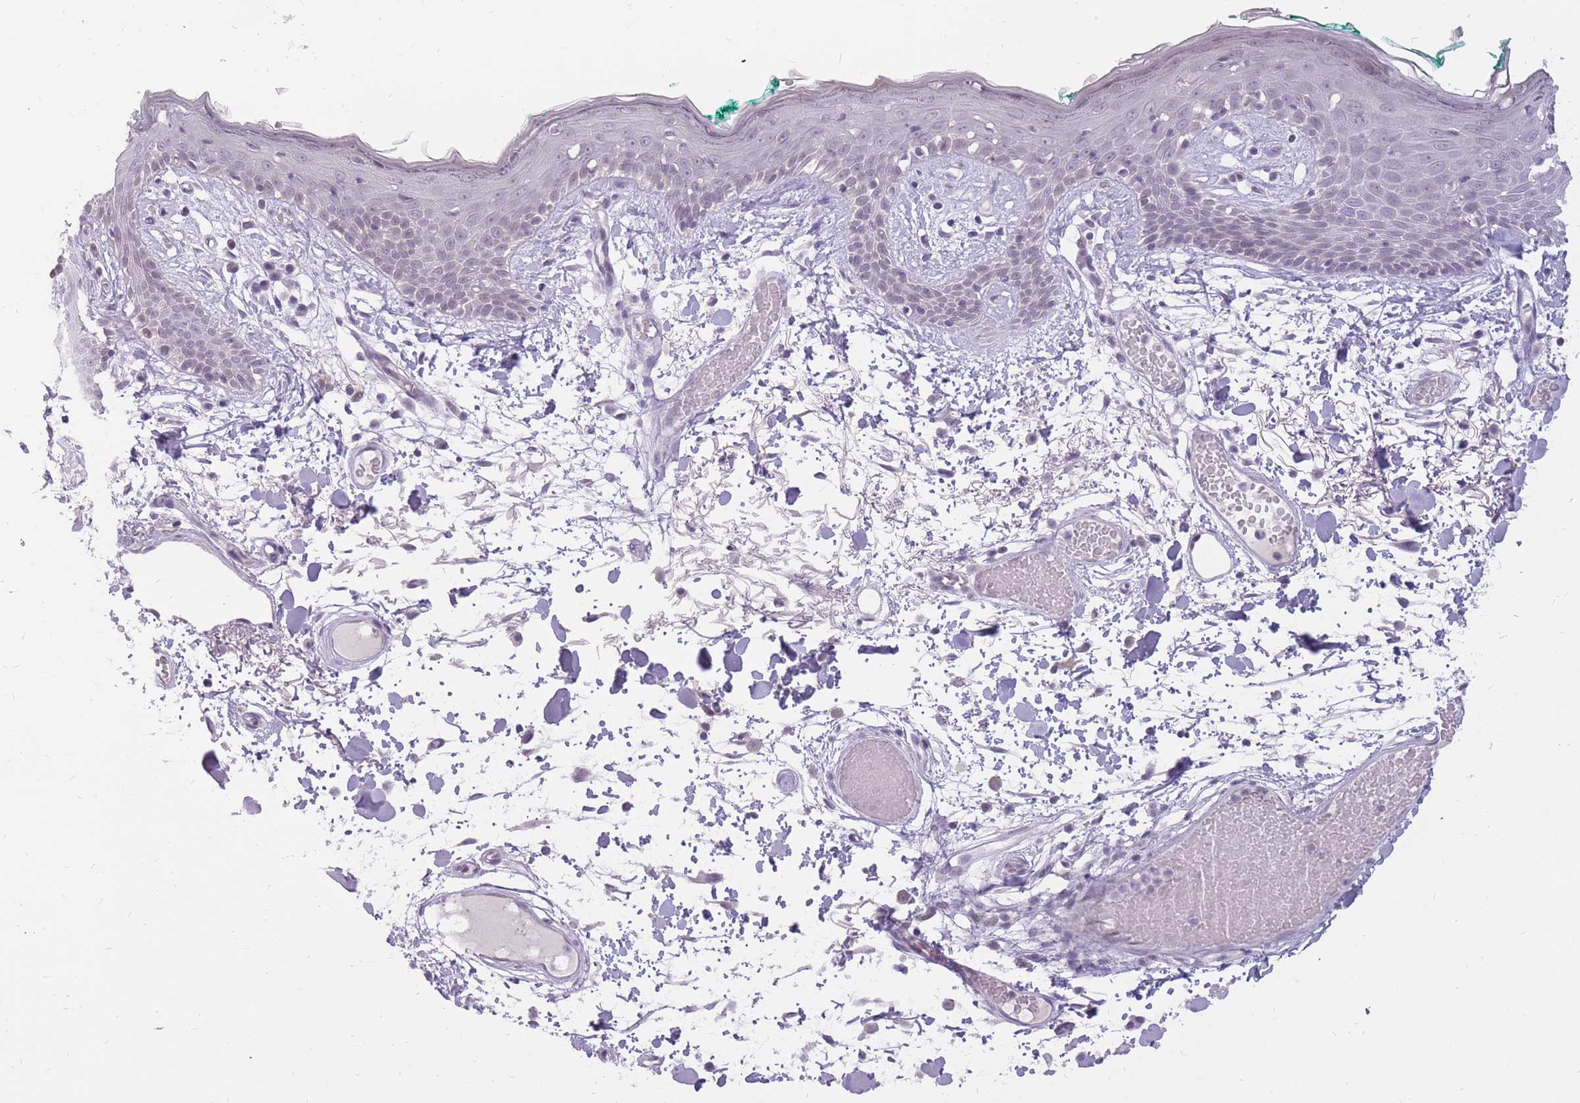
{"staining": {"intensity": "weak", "quantity": ">75%", "location": "nuclear"}, "tissue": "skin", "cell_type": "Fibroblasts", "image_type": "normal", "snomed": [{"axis": "morphology", "description": "Normal tissue, NOS"}, {"axis": "topography", "description": "Skin"}], "caption": "DAB immunohistochemical staining of benign skin exhibits weak nuclear protein expression in about >75% of fibroblasts. The staining was performed using DAB (3,3'-diaminobenzidine) to visualize the protein expression in brown, while the nuclei were stained in blue with hematoxylin (Magnification: 20x).", "gene": "POM121C", "patient": {"sex": "male", "age": 79}}